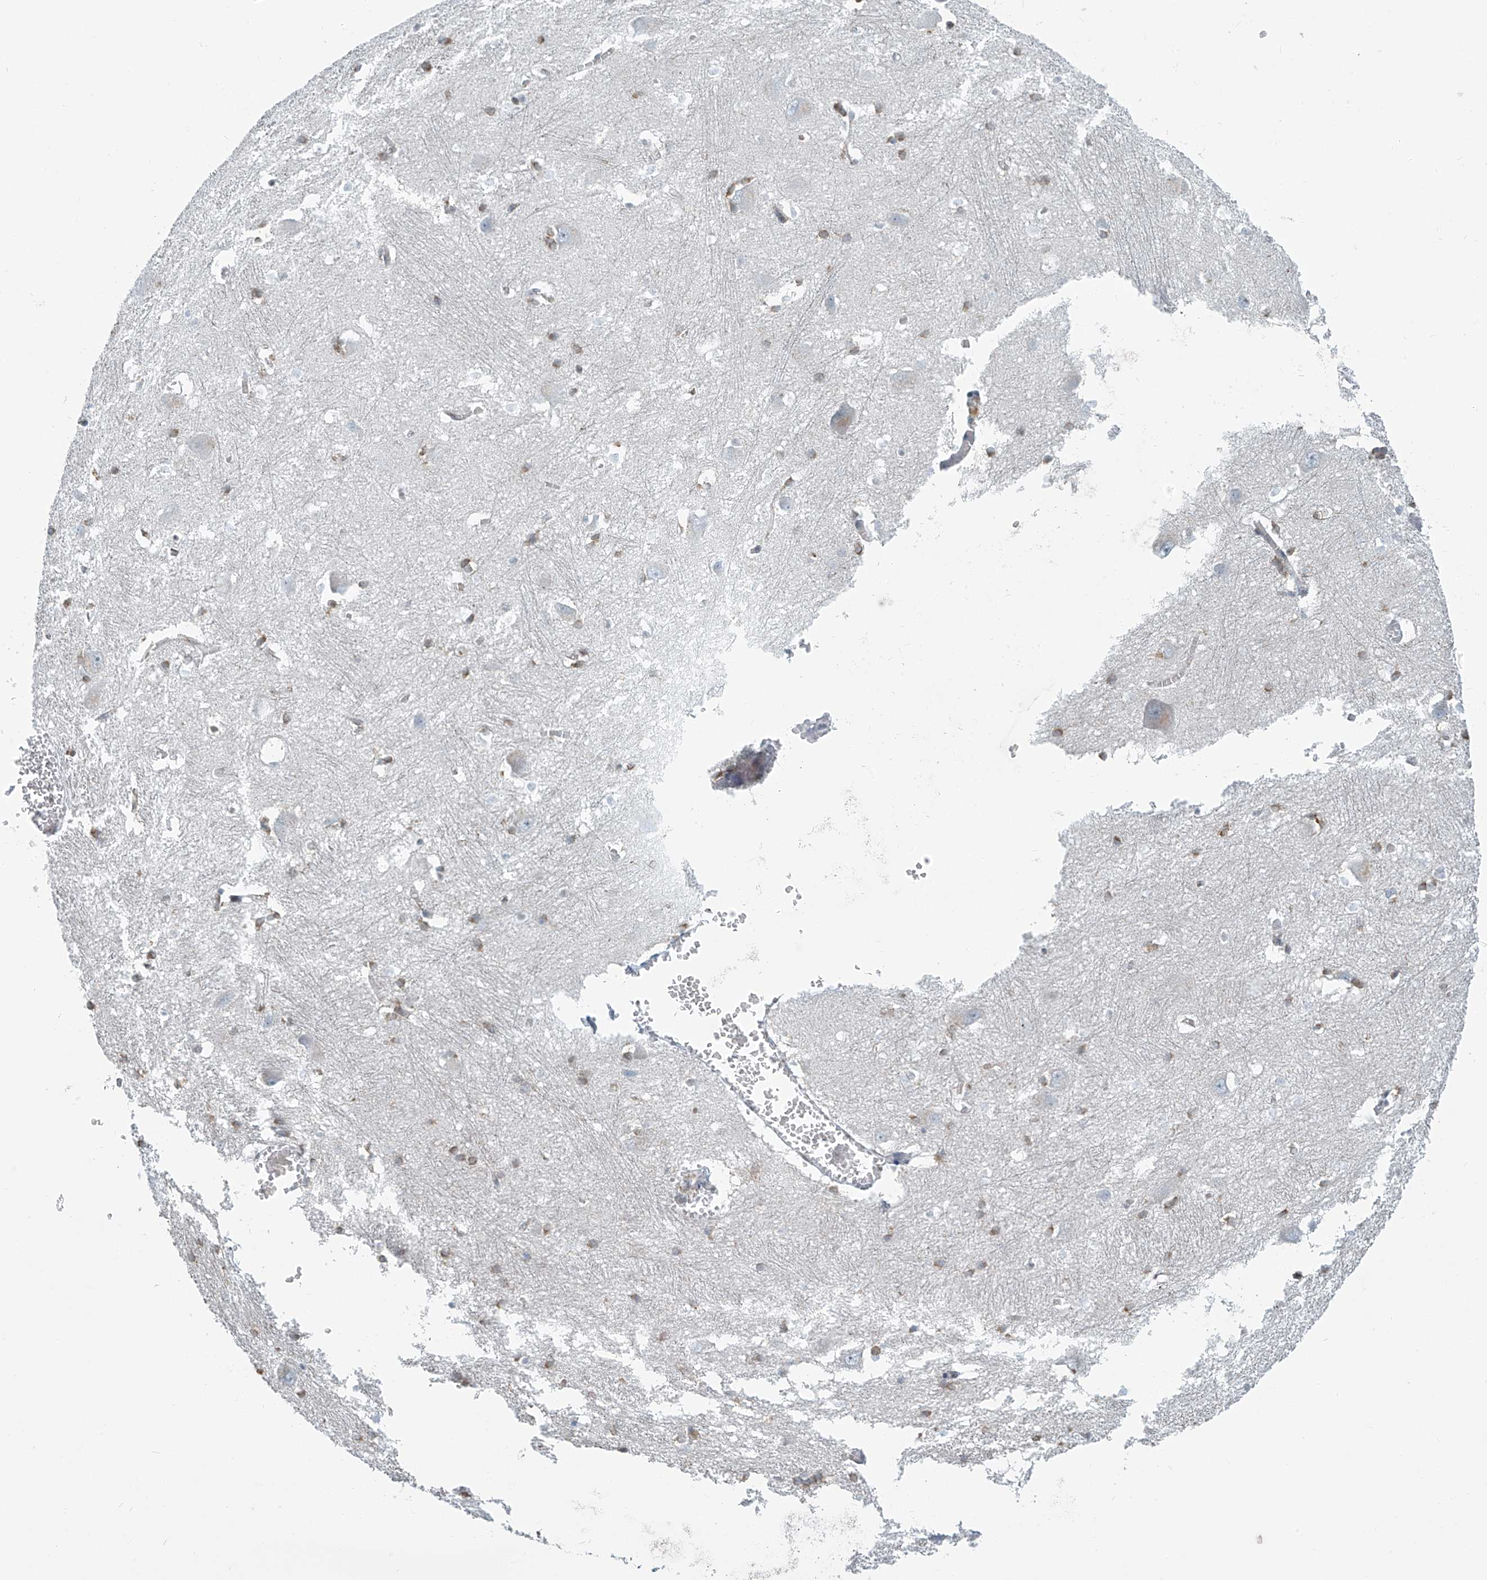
{"staining": {"intensity": "moderate", "quantity": "<25%", "location": "cytoplasmic/membranous,nuclear"}, "tissue": "caudate", "cell_type": "Glial cells", "image_type": "normal", "snomed": [{"axis": "morphology", "description": "Normal tissue, NOS"}, {"axis": "topography", "description": "Lateral ventricle wall"}], "caption": "Glial cells show moderate cytoplasmic/membranous,nuclear positivity in about <25% of cells in benign caudate.", "gene": "ENSG00000257390", "patient": {"sex": "male", "age": 37}}